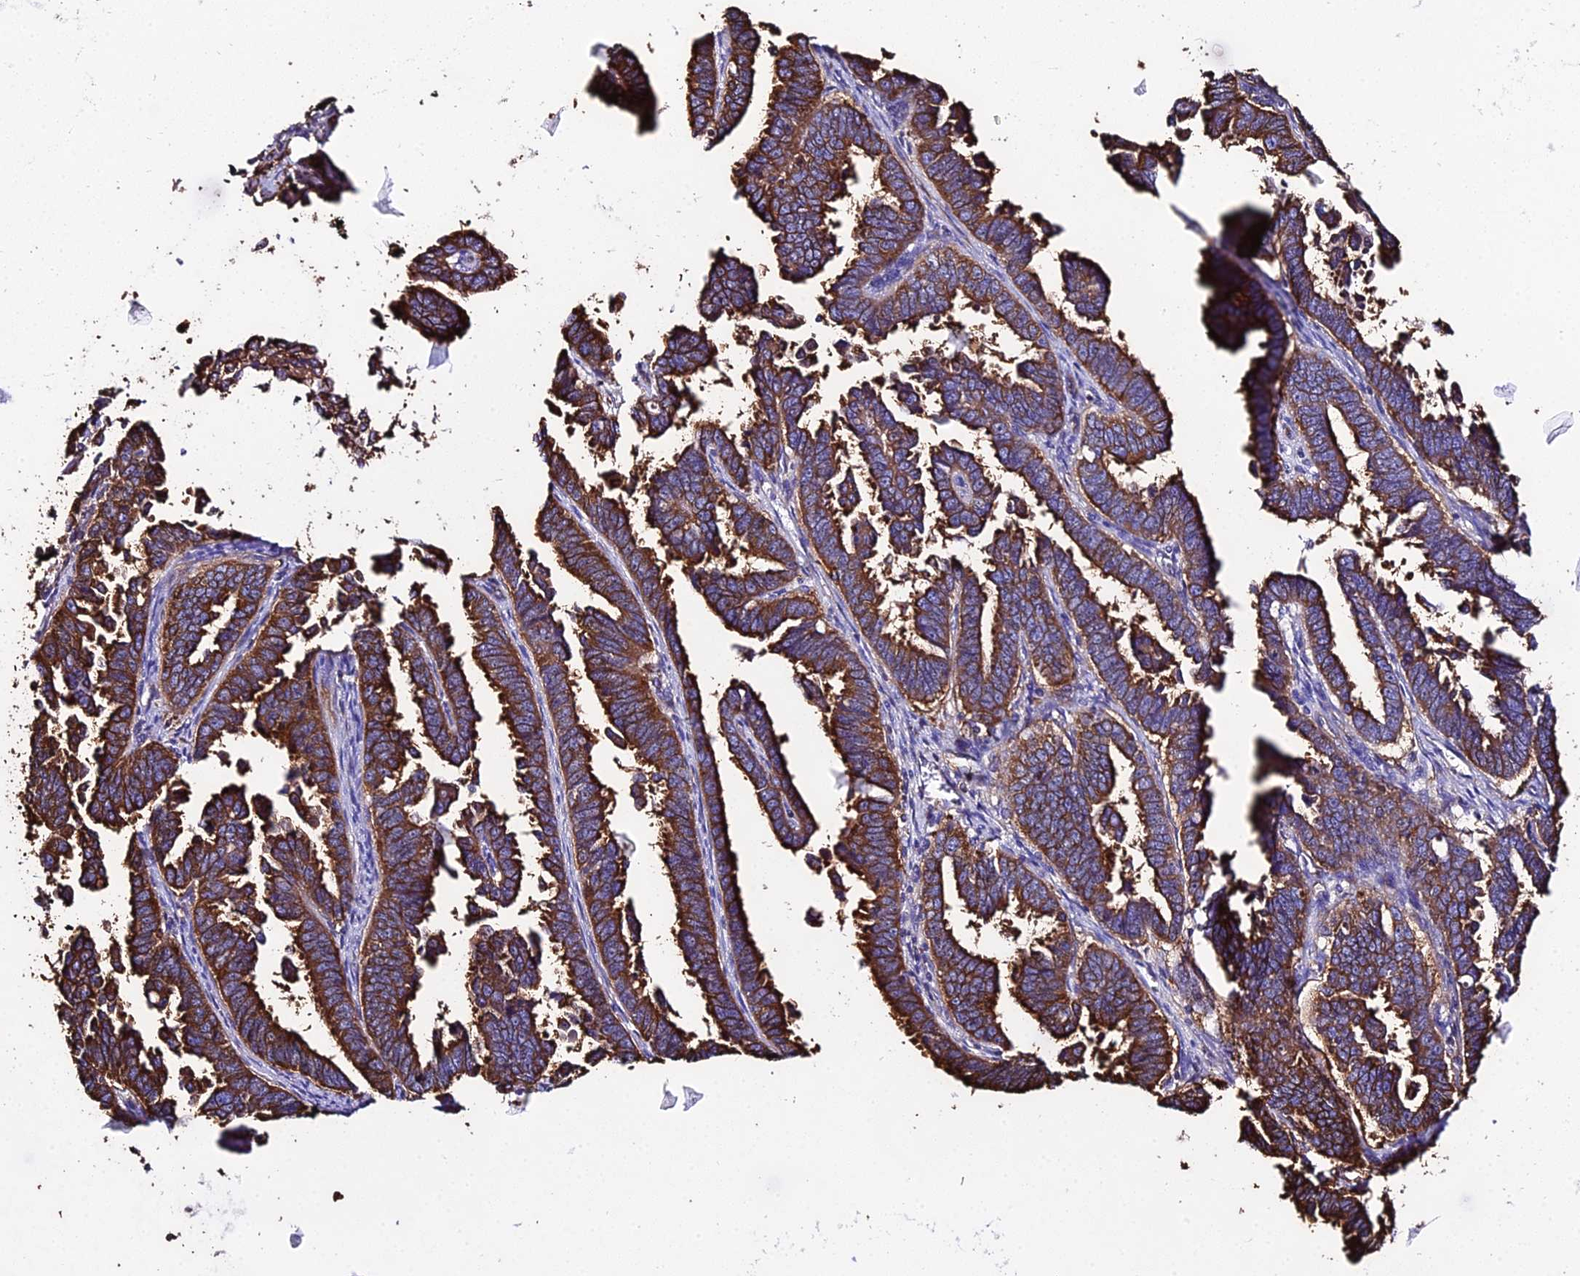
{"staining": {"intensity": "strong", "quantity": ">75%", "location": "cytoplasmic/membranous"}, "tissue": "endometrial cancer", "cell_type": "Tumor cells", "image_type": "cancer", "snomed": [{"axis": "morphology", "description": "Adenocarcinoma, NOS"}, {"axis": "topography", "description": "Endometrium"}], "caption": "Protein analysis of adenocarcinoma (endometrial) tissue displays strong cytoplasmic/membranous expression in approximately >75% of tumor cells.", "gene": "TUBA3D", "patient": {"sex": "female", "age": 75}}